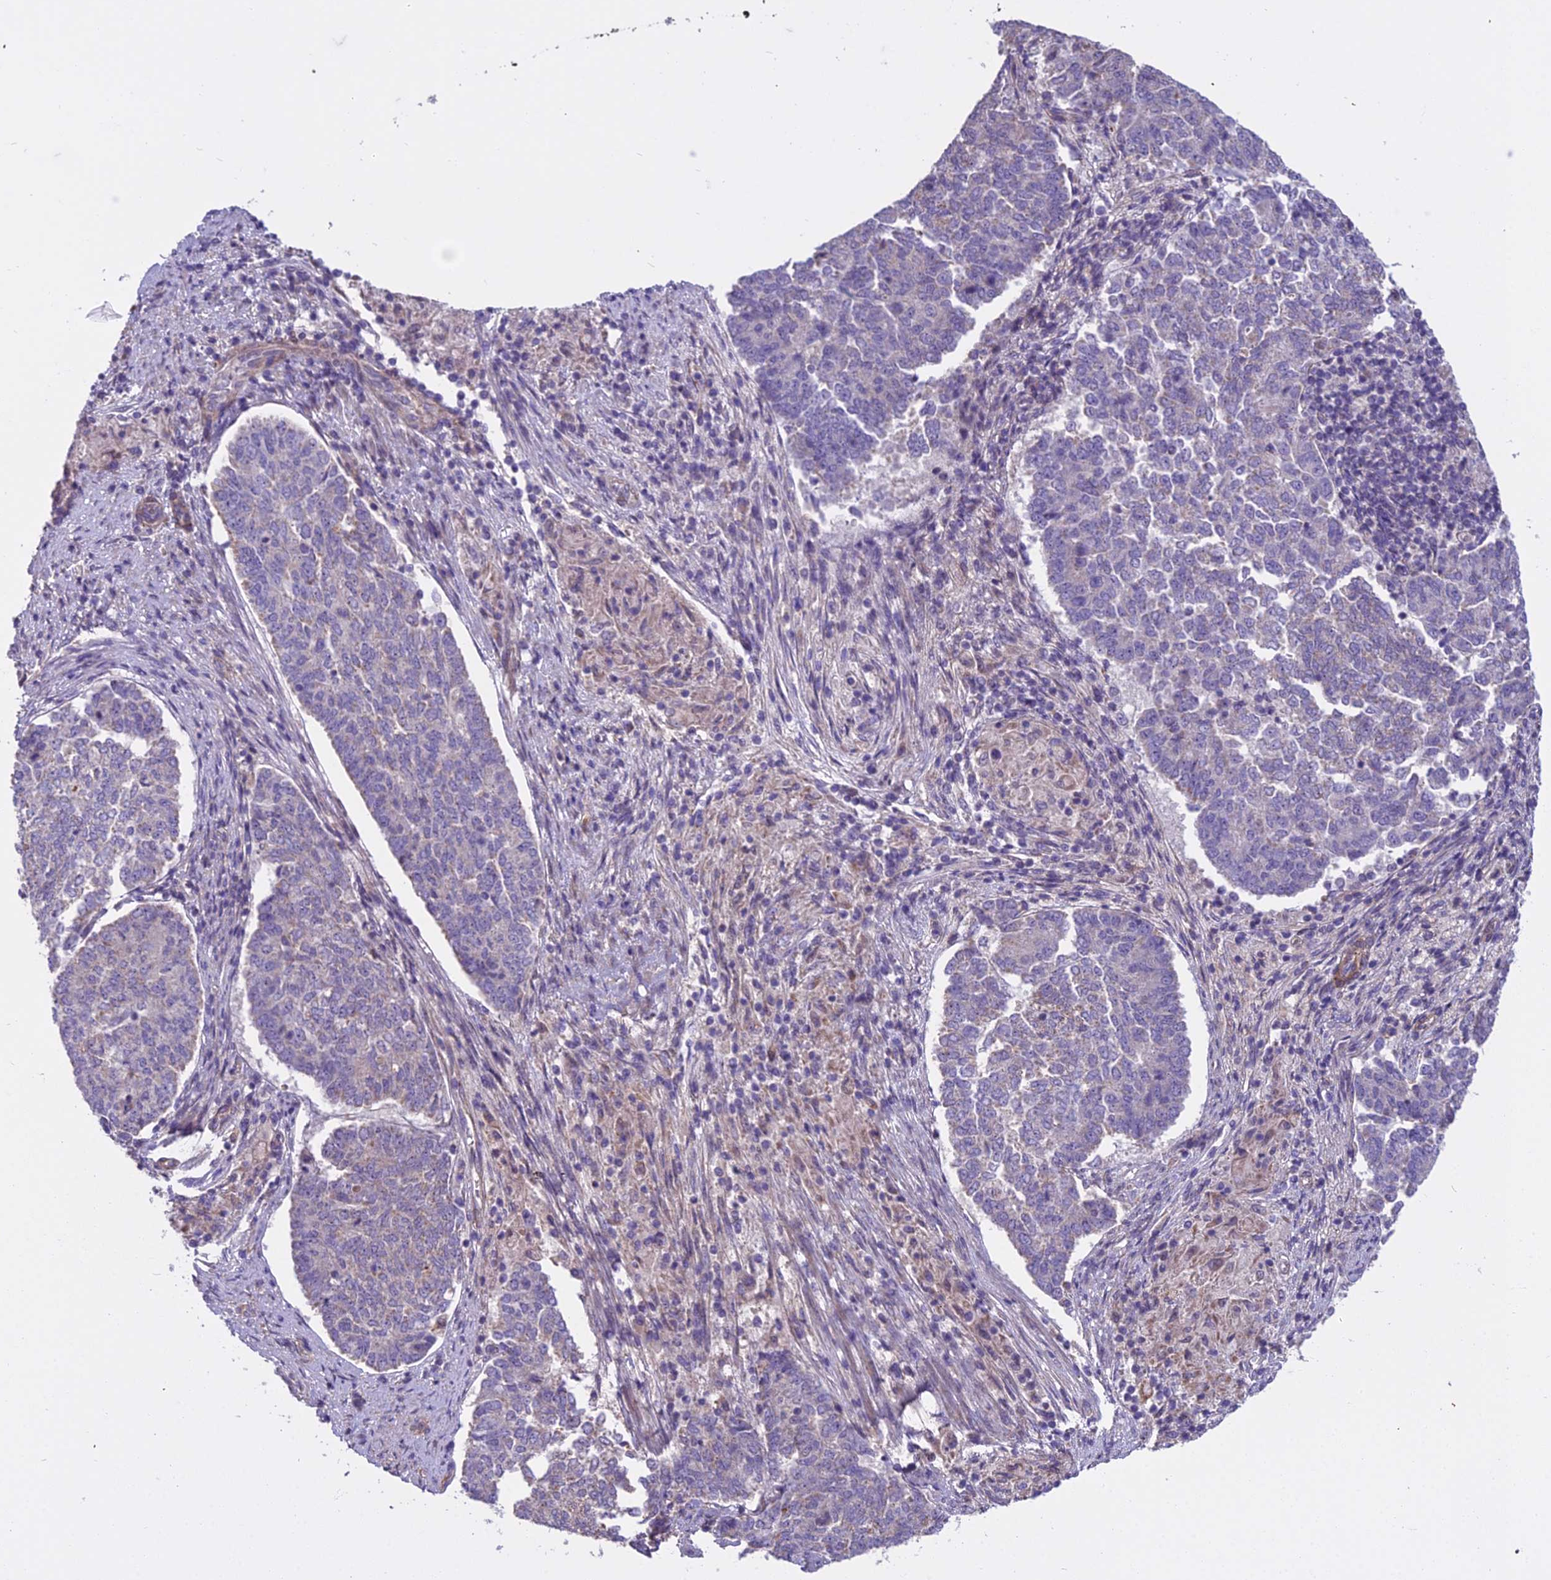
{"staining": {"intensity": "negative", "quantity": "none", "location": "none"}, "tissue": "endometrial cancer", "cell_type": "Tumor cells", "image_type": "cancer", "snomed": [{"axis": "morphology", "description": "Adenocarcinoma, NOS"}, {"axis": "topography", "description": "Endometrium"}], "caption": "IHC image of endometrial adenocarcinoma stained for a protein (brown), which demonstrates no expression in tumor cells.", "gene": "DUS2", "patient": {"sex": "female", "age": 80}}